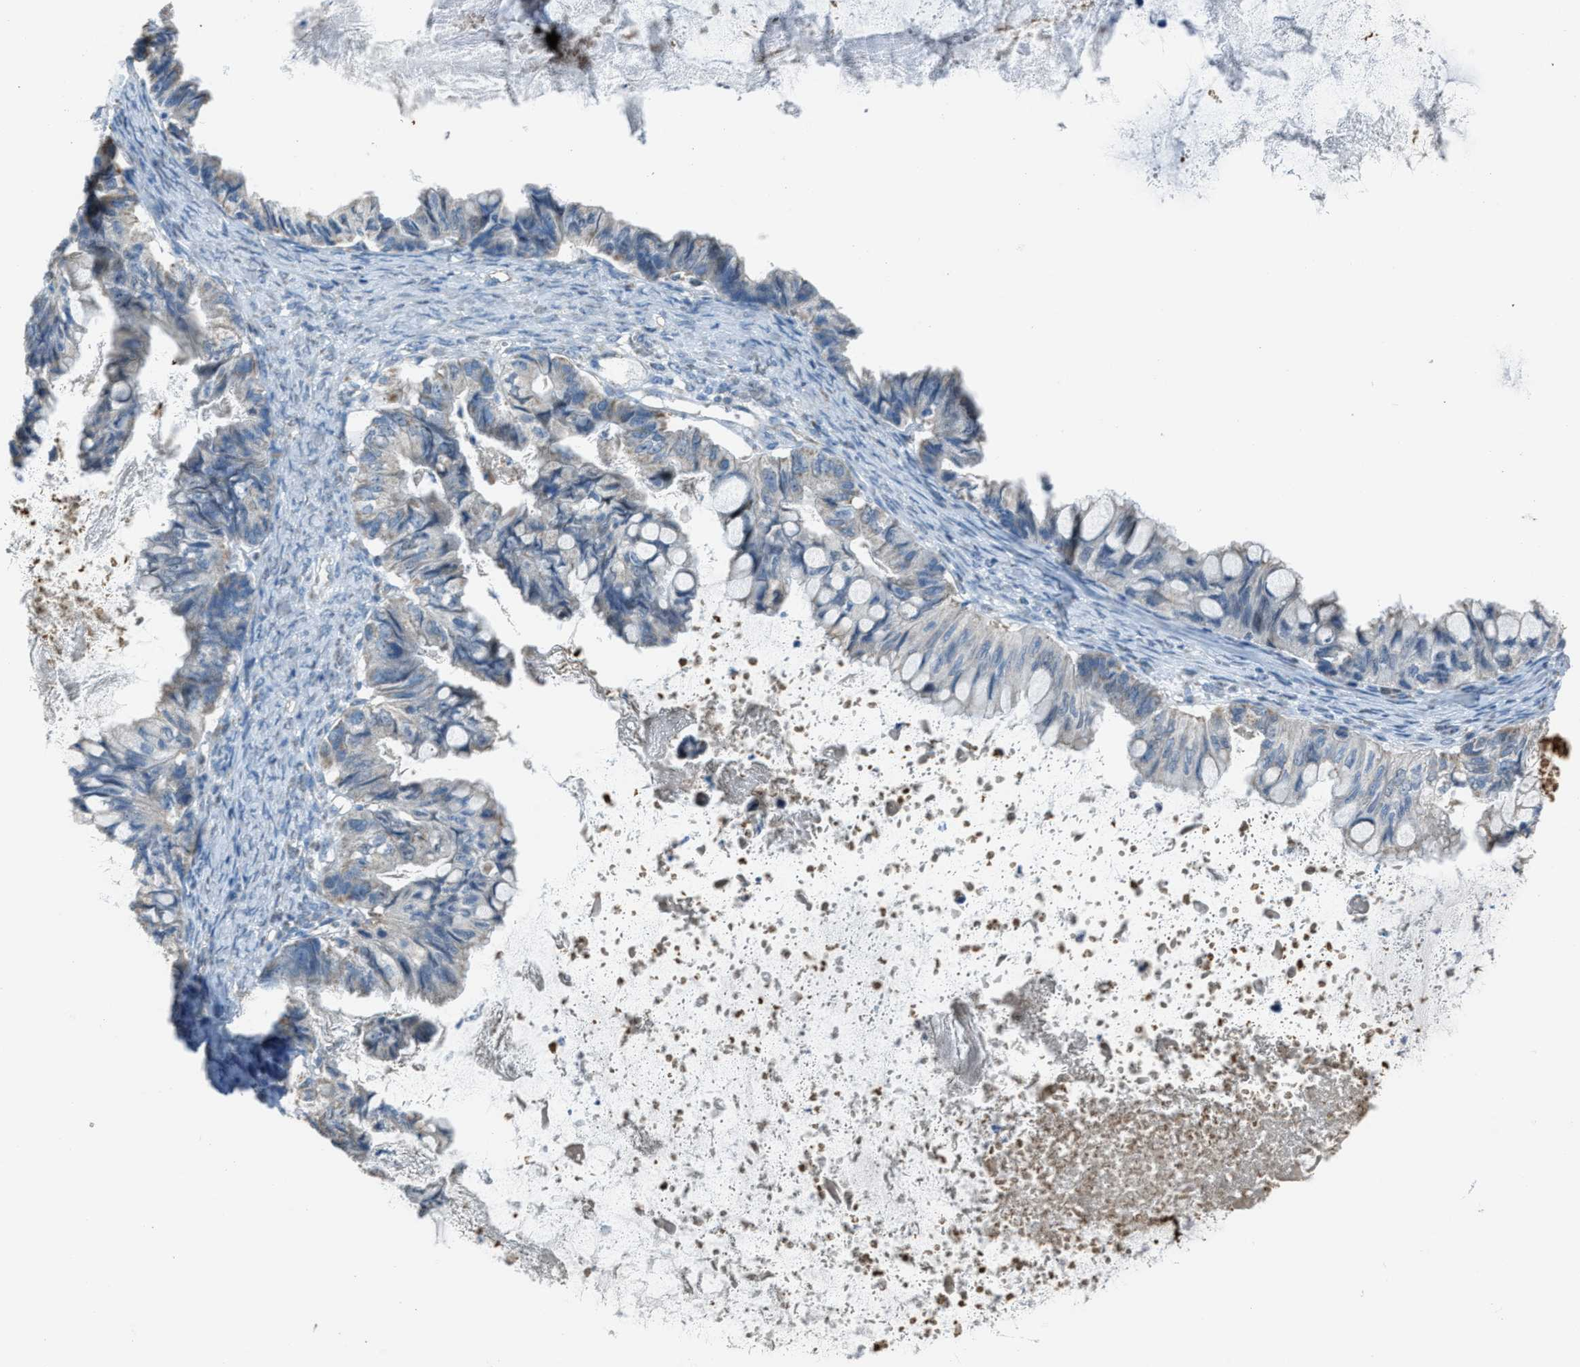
{"staining": {"intensity": "weak", "quantity": "<25%", "location": "cytoplasmic/membranous"}, "tissue": "ovarian cancer", "cell_type": "Tumor cells", "image_type": "cancer", "snomed": [{"axis": "morphology", "description": "Cystadenocarcinoma, mucinous, NOS"}, {"axis": "topography", "description": "Ovary"}], "caption": "Ovarian cancer was stained to show a protein in brown. There is no significant positivity in tumor cells.", "gene": "SLC25A11", "patient": {"sex": "female", "age": 80}}